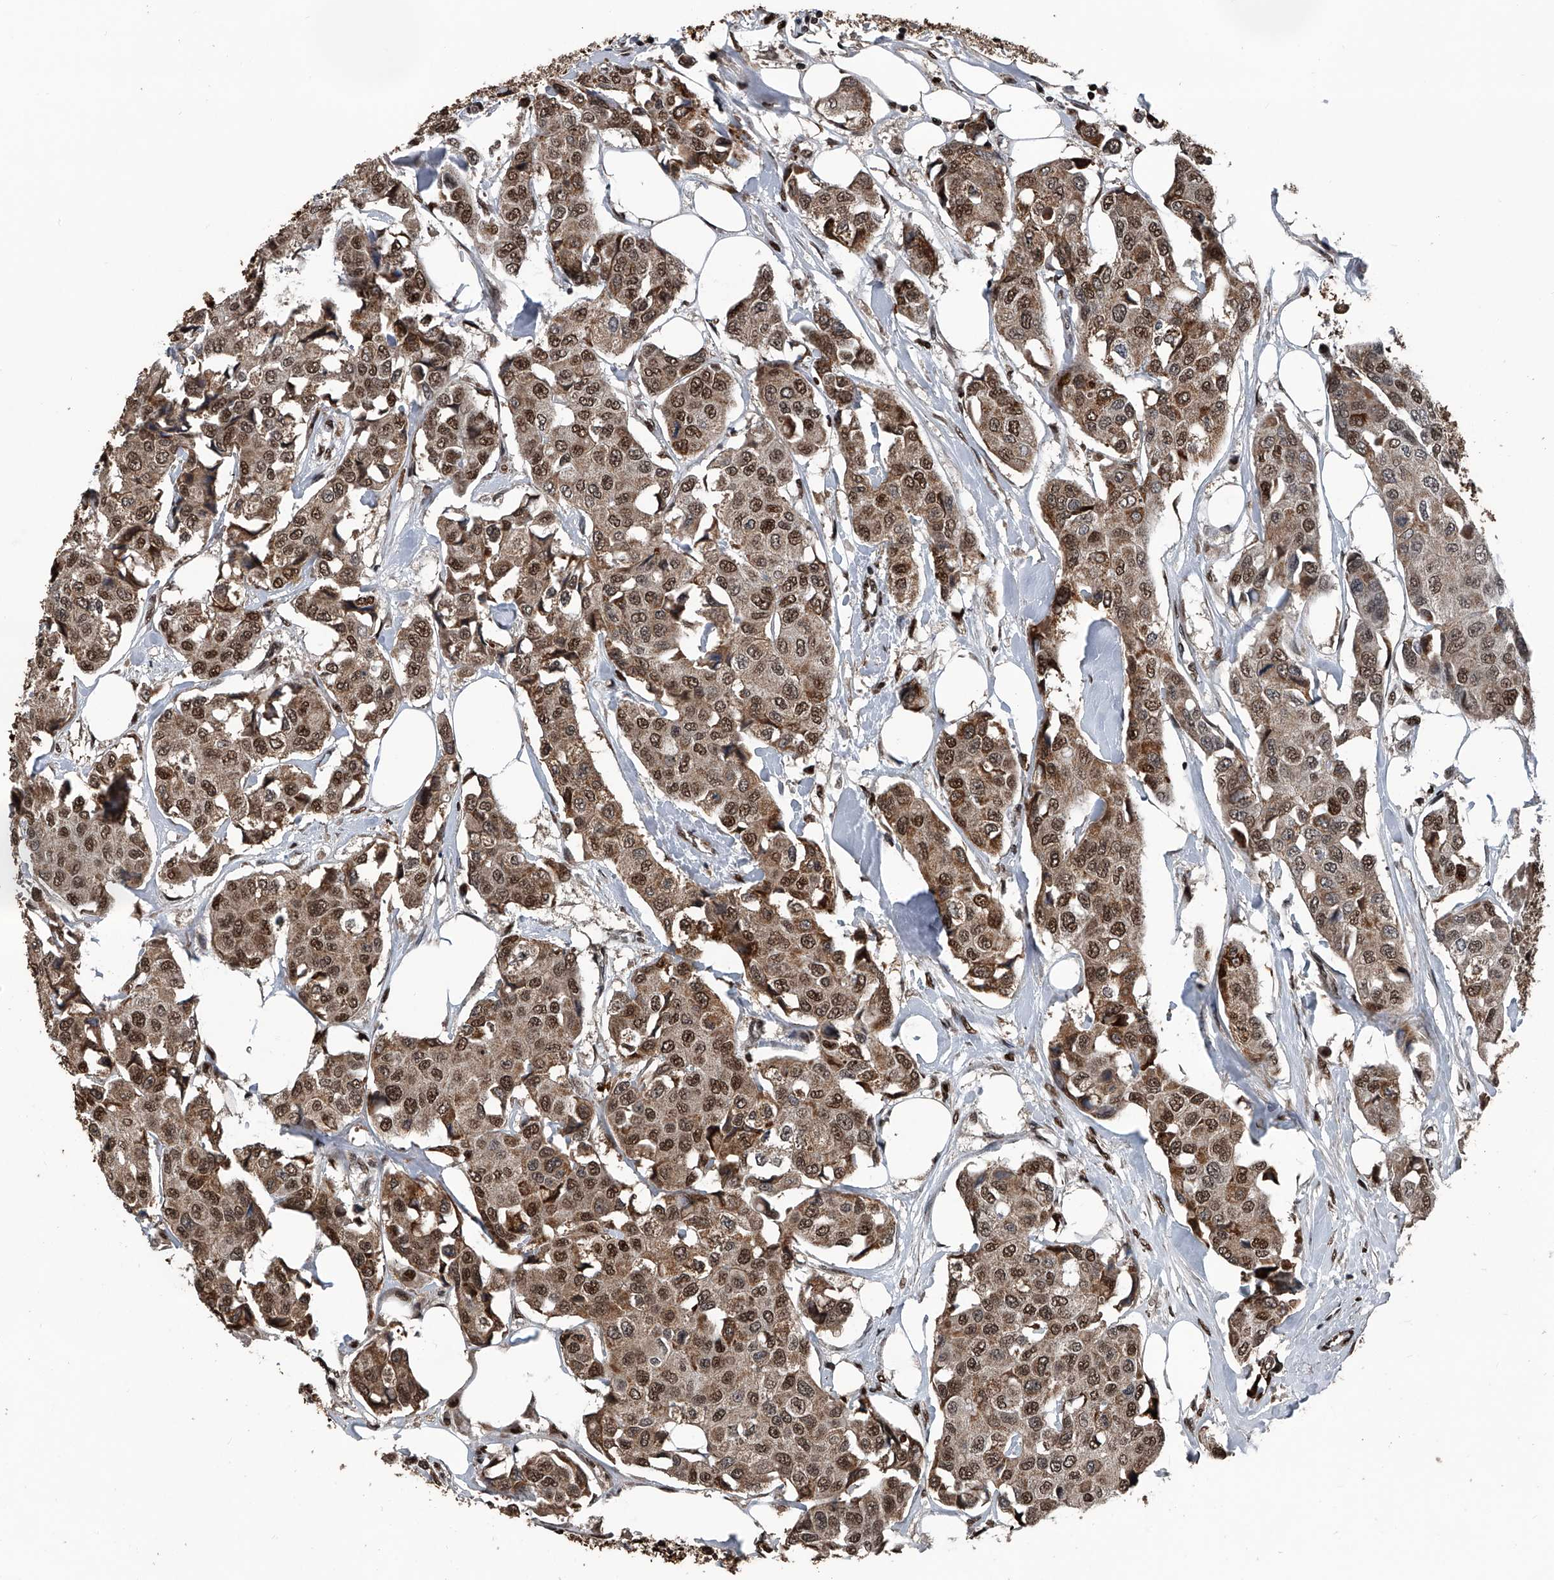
{"staining": {"intensity": "moderate", "quantity": ">75%", "location": "cytoplasmic/membranous,nuclear"}, "tissue": "breast cancer", "cell_type": "Tumor cells", "image_type": "cancer", "snomed": [{"axis": "morphology", "description": "Duct carcinoma"}, {"axis": "topography", "description": "Breast"}], "caption": "Protein expression analysis of breast cancer (infiltrating ductal carcinoma) demonstrates moderate cytoplasmic/membranous and nuclear positivity in about >75% of tumor cells. (IHC, brightfield microscopy, high magnification).", "gene": "FKBP5", "patient": {"sex": "female", "age": 80}}